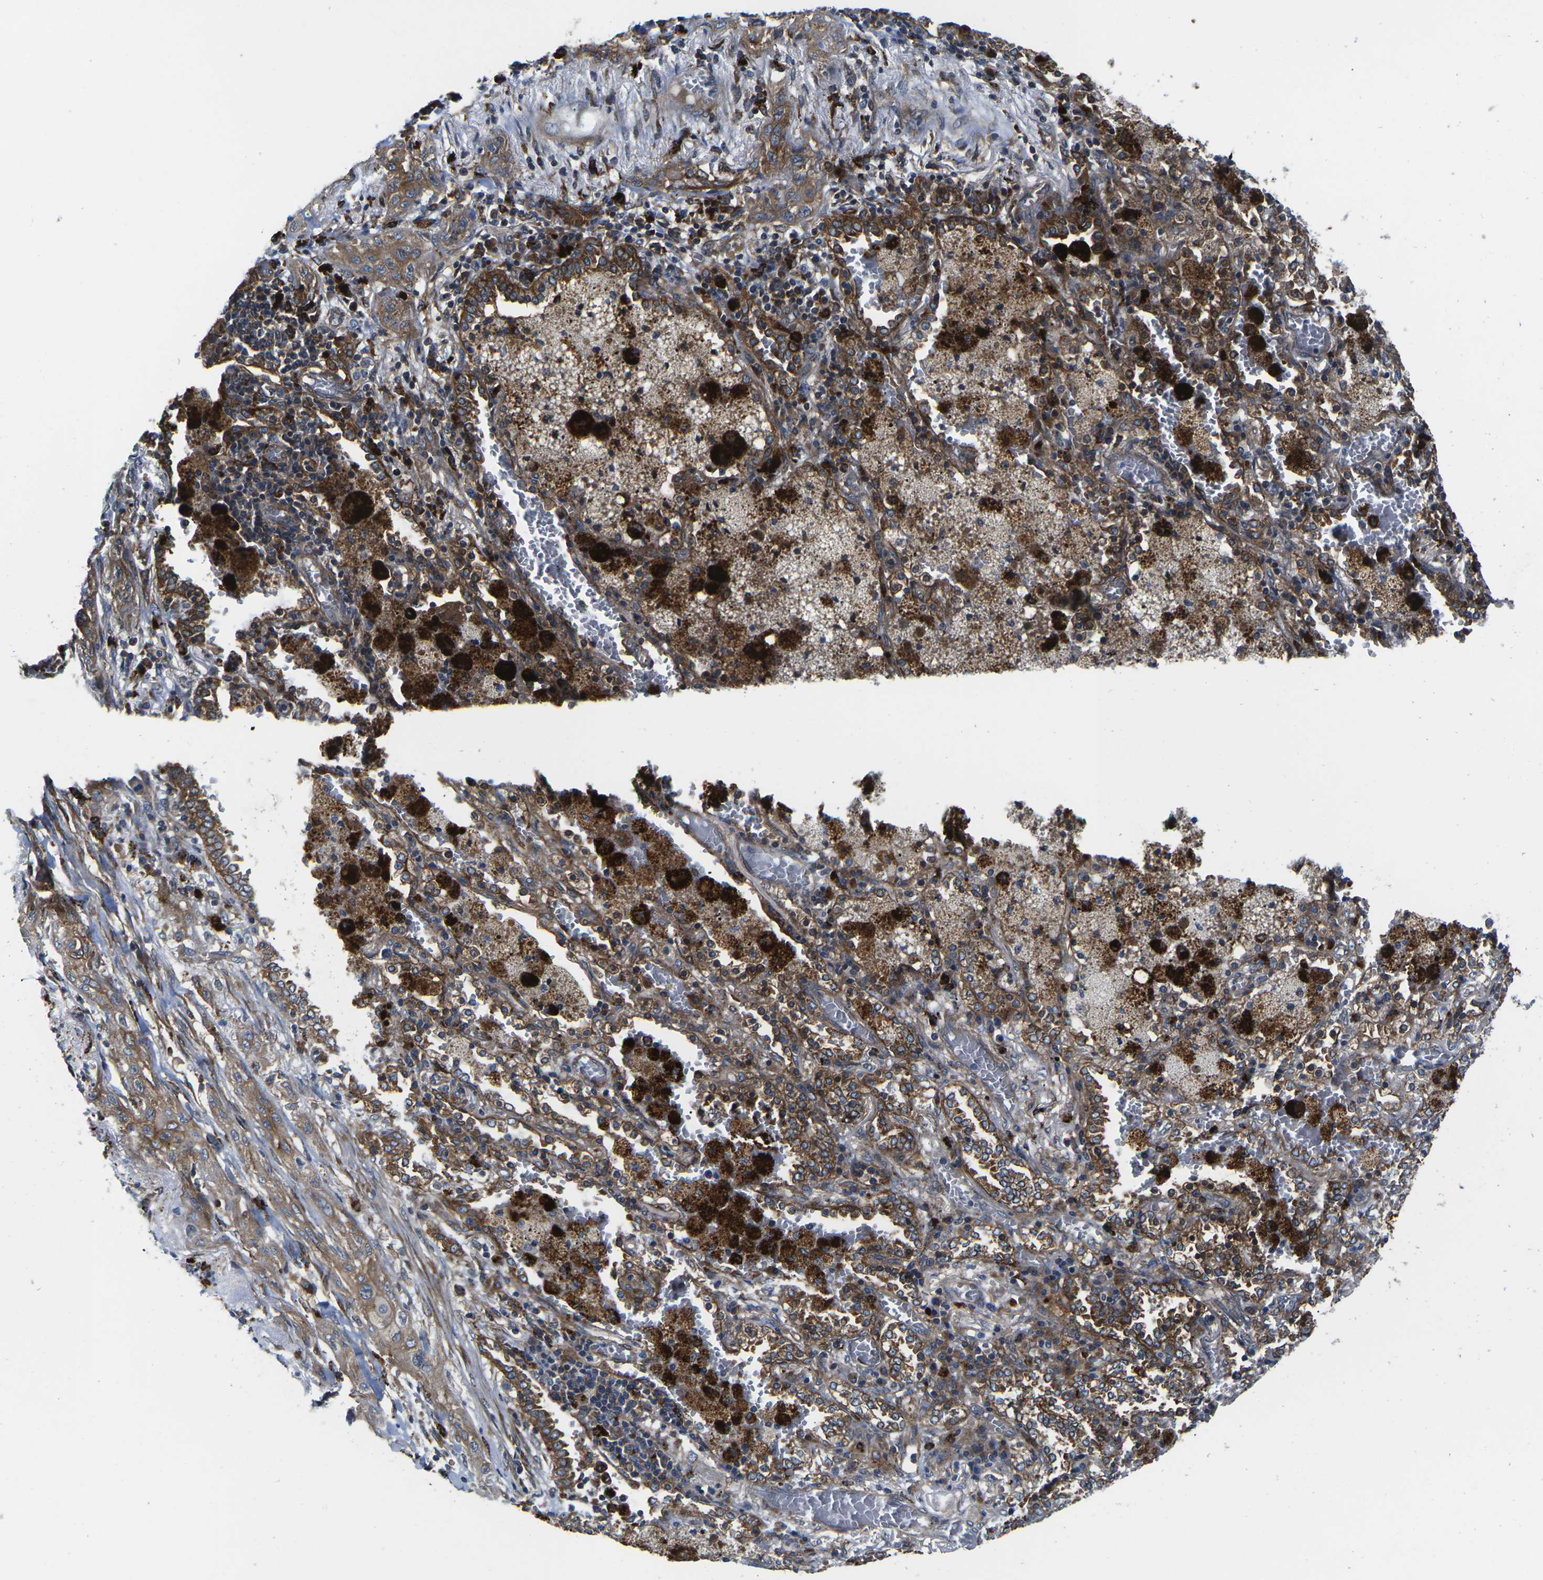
{"staining": {"intensity": "moderate", "quantity": ">75%", "location": "cytoplasmic/membranous"}, "tissue": "lung cancer", "cell_type": "Tumor cells", "image_type": "cancer", "snomed": [{"axis": "morphology", "description": "Squamous cell carcinoma, NOS"}, {"axis": "topography", "description": "Lung"}], "caption": "Lung squamous cell carcinoma stained with IHC reveals moderate cytoplasmic/membranous positivity in approximately >75% of tumor cells. (DAB IHC, brown staining for protein, blue staining for nuclei).", "gene": "DLG1", "patient": {"sex": "female", "age": 47}}